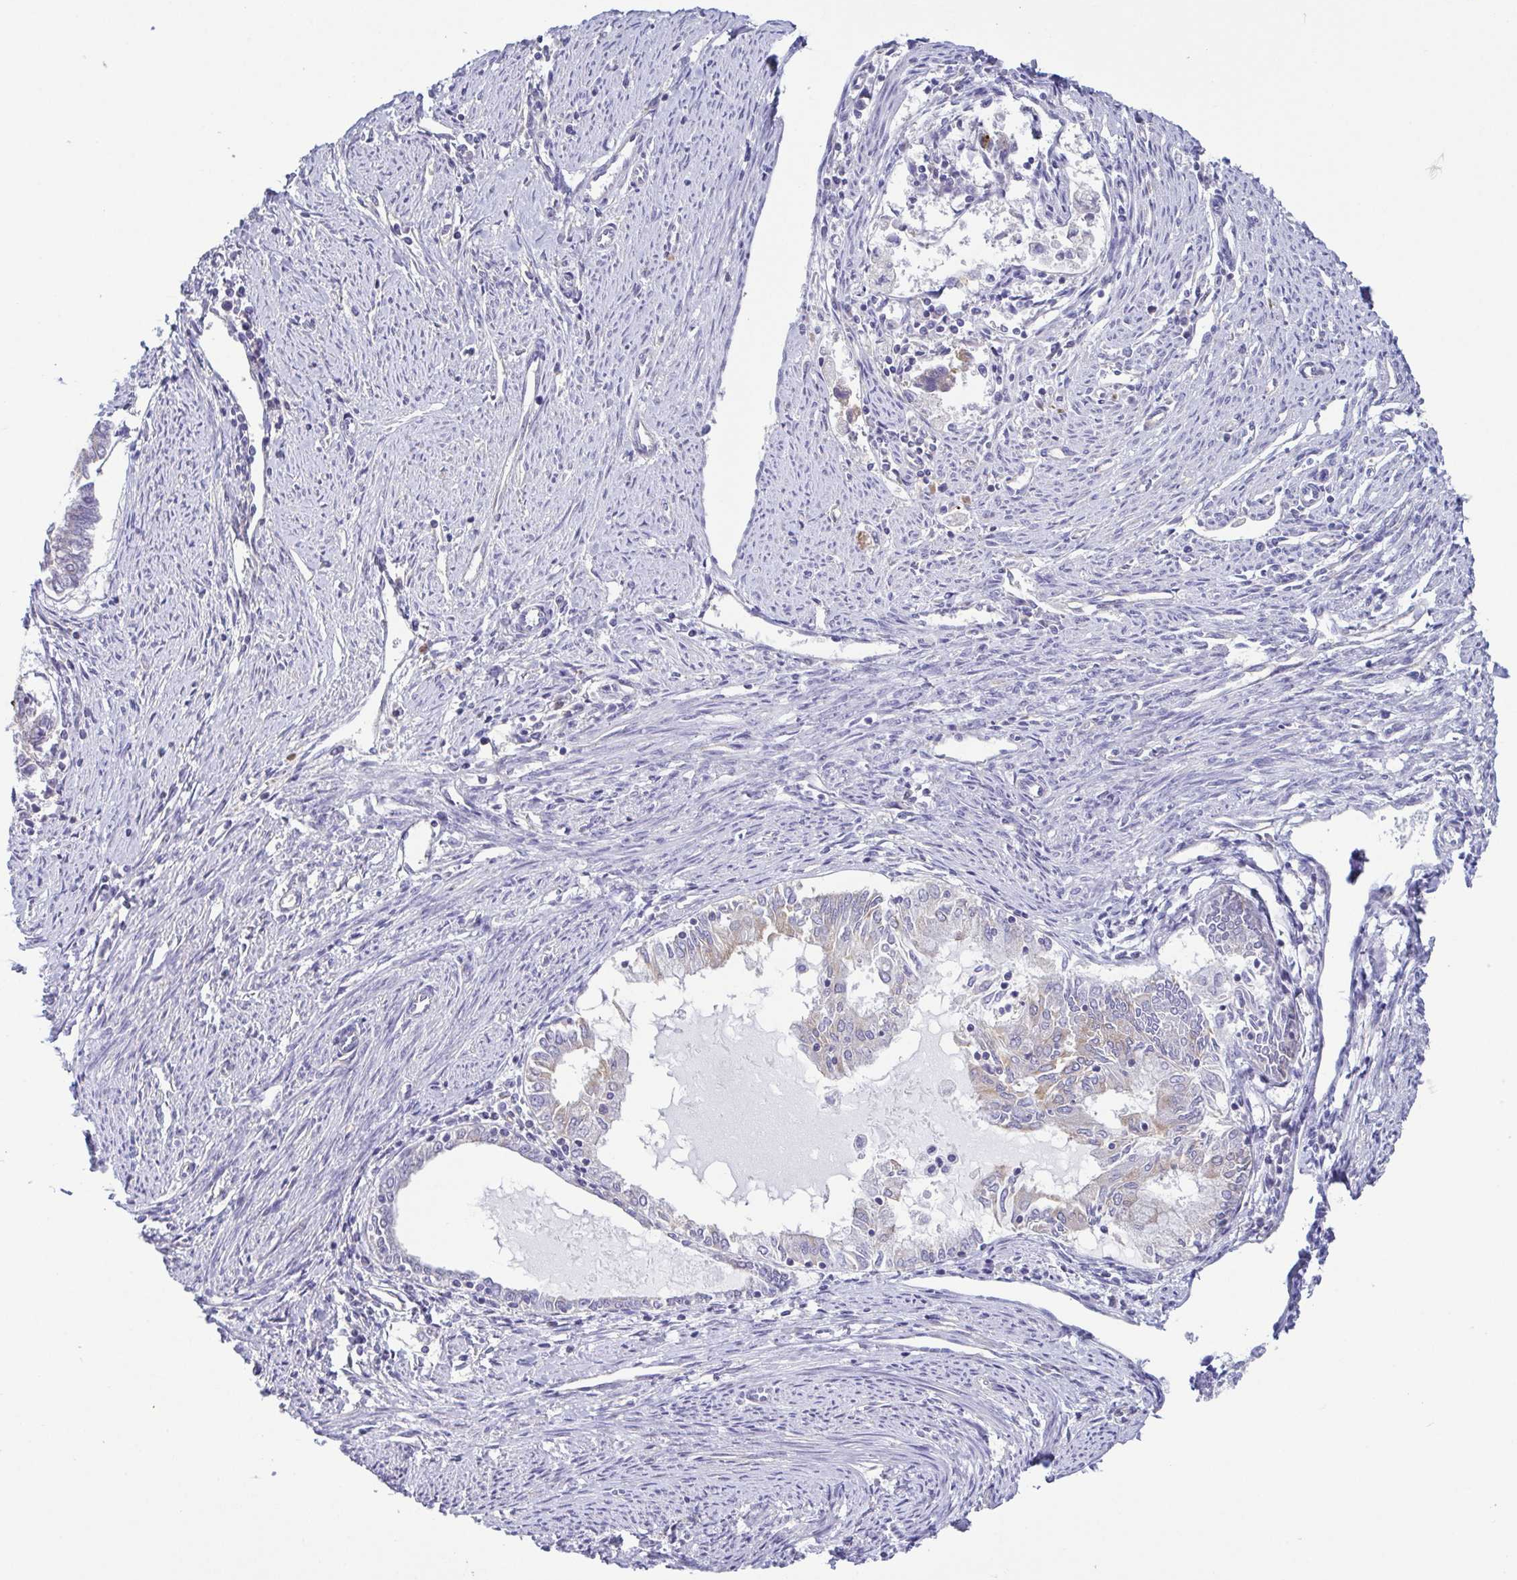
{"staining": {"intensity": "strong", "quantity": "<25%", "location": "cytoplasmic/membranous"}, "tissue": "endometrial cancer", "cell_type": "Tumor cells", "image_type": "cancer", "snomed": [{"axis": "morphology", "description": "Adenocarcinoma, NOS"}, {"axis": "topography", "description": "Endometrium"}], "caption": "Strong cytoplasmic/membranous protein positivity is appreciated in approximately <25% of tumor cells in endometrial adenocarcinoma. Using DAB (brown) and hematoxylin (blue) stains, captured at high magnification using brightfield microscopy.", "gene": "UBE2Q1", "patient": {"sex": "female", "age": 79}}